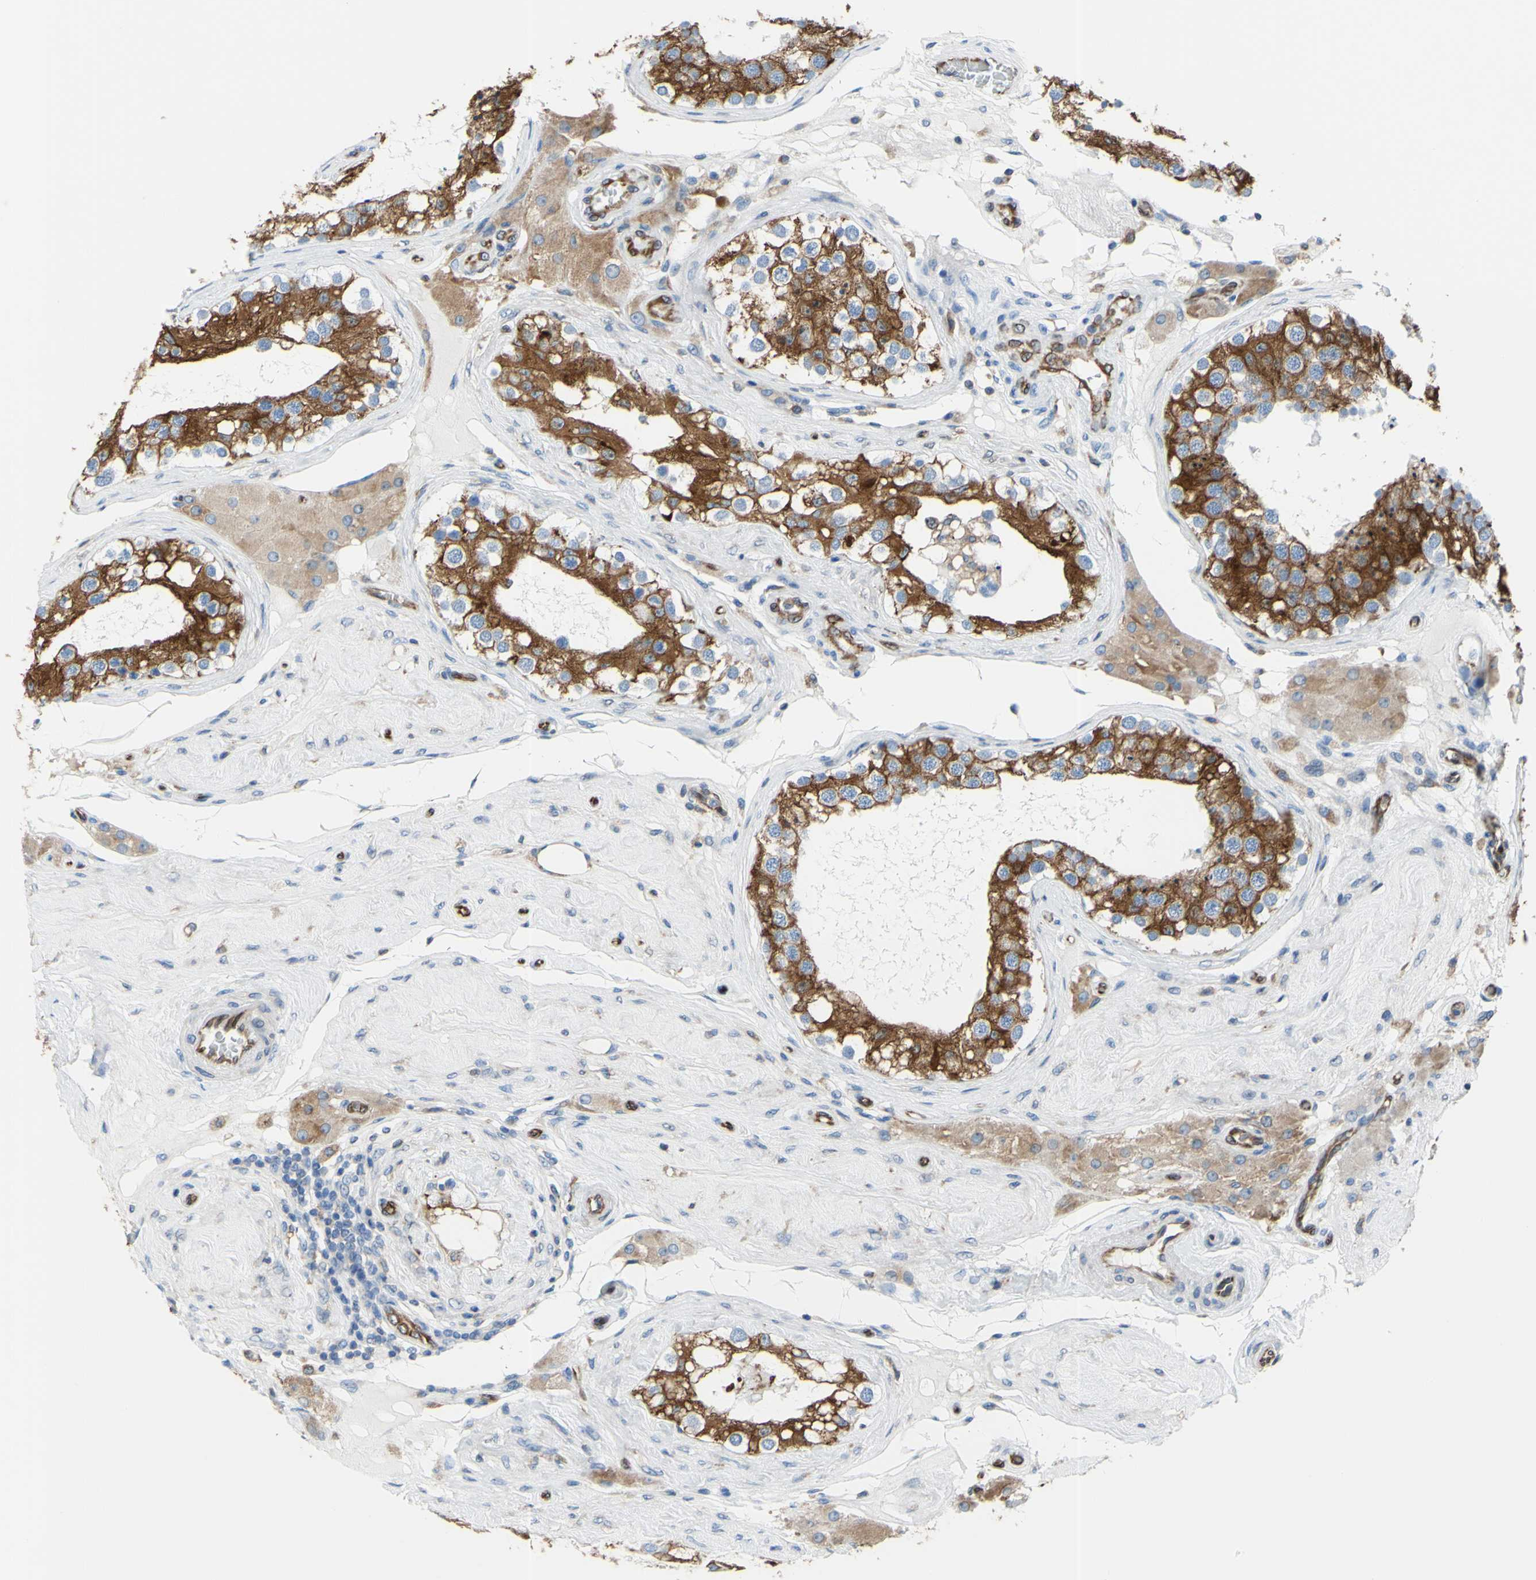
{"staining": {"intensity": "moderate", "quantity": ">75%", "location": "cytoplasmic/membranous"}, "tissue": "testis", "cell_type": "Cells in seminiferous ducts", "image_type": "normal", "snomed": [{"axis": "morphology", "description": "Normal tissue, NOS"}, {"axis": "topography", "description": "Testis"}], "caption": "Immunohistochemistry (IHC) (DAB) staining of normal human testis demonstrates moderate cytoplasmic/membranous protein positivity in approximately >75% of cells in seminiferous ducts.", "gene": "MGST2", "patient": {"sex": "male", "age": 68}}